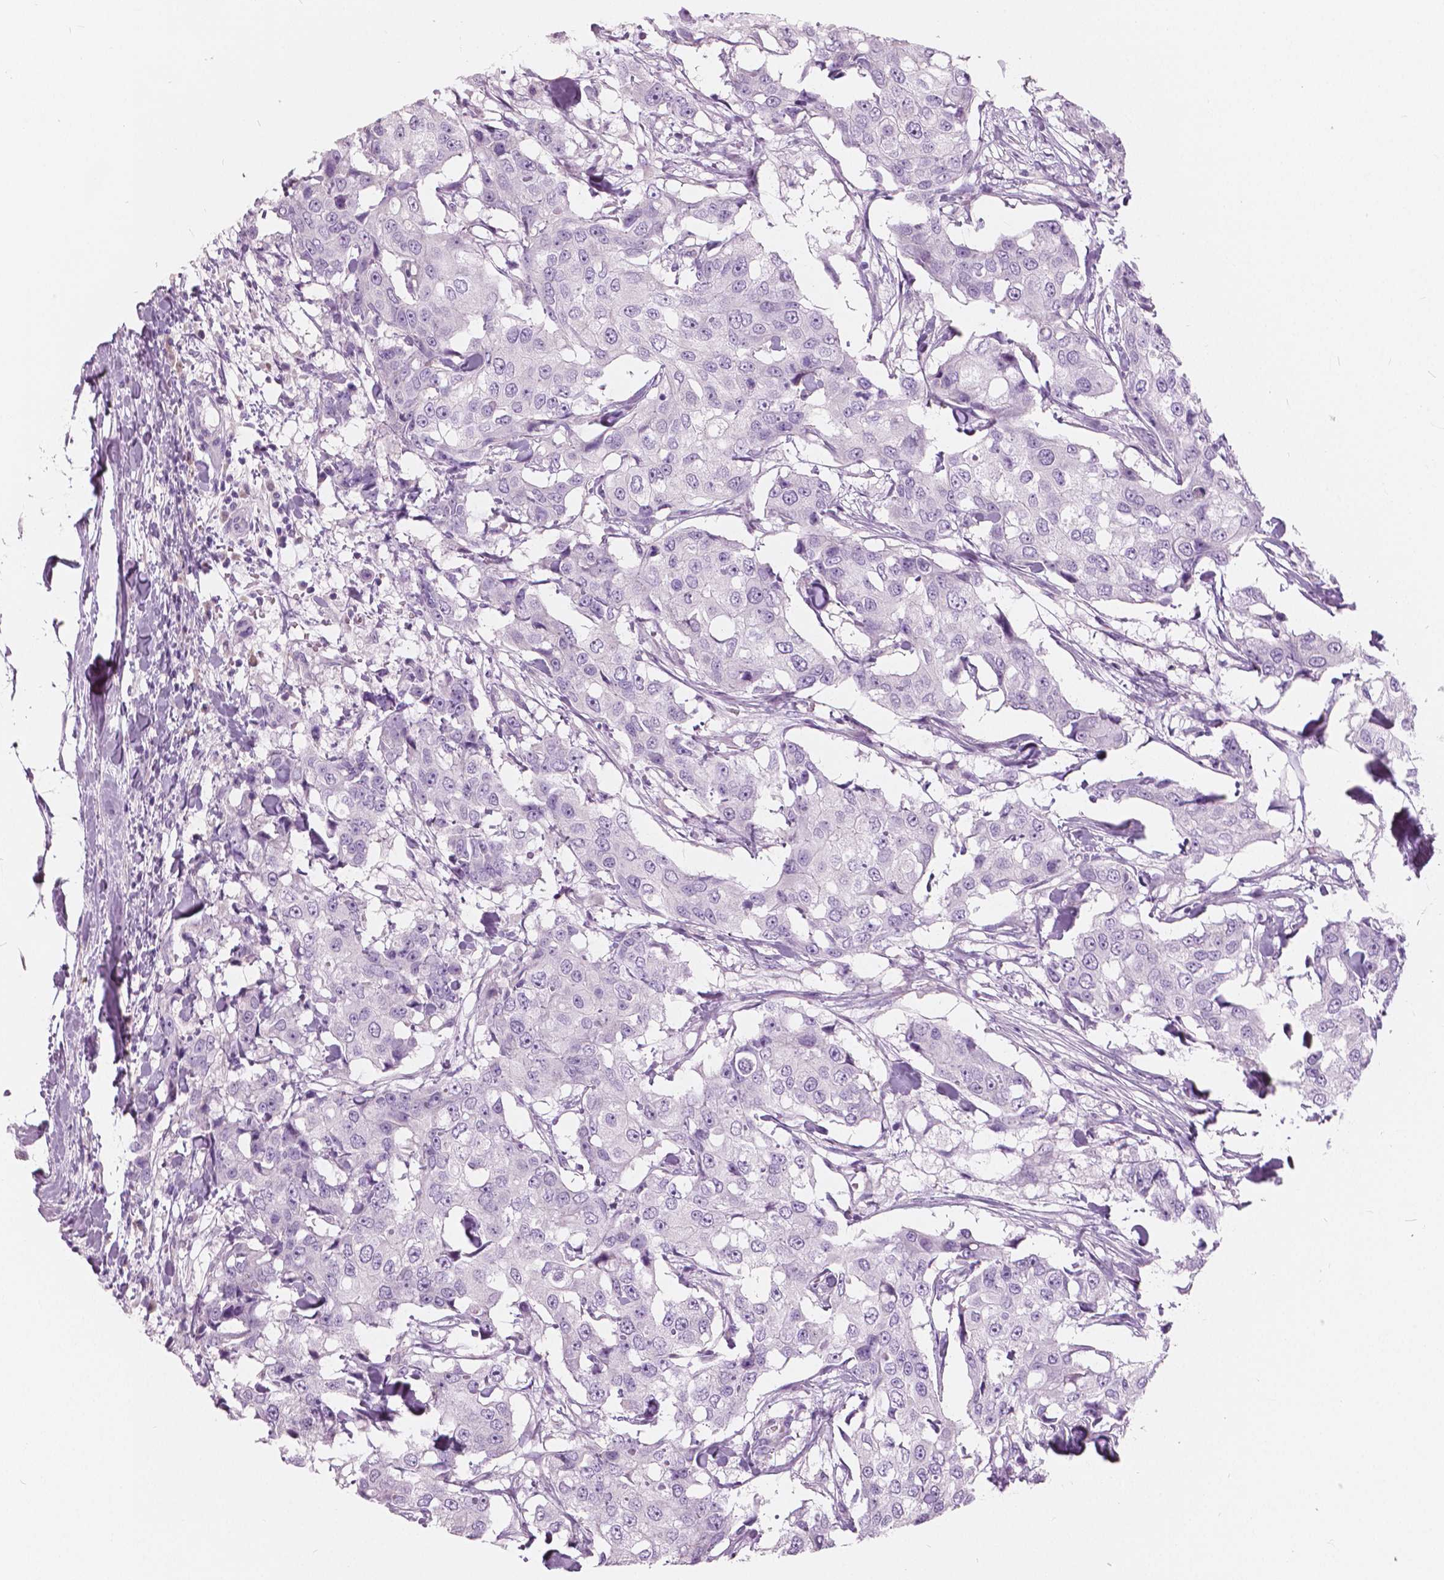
{"staining": {"intensity": "negative", "quantity": "none", "location": "none"}, "tissue": "breast cancer", "cell_type": "Tumor cells", "image_type": "cancer", "snomed": [{"axis": "morphology", "description": "Duct carcinoma"}, {"axis": "topography", "description": "Breast"}], "caption": "An immunohistochemistry image of breast cancer is shown. There is no staining in tumor cells of breast cancer.", "gene": "CXCR2", "patient": {"sex": "female", "age": 27}}